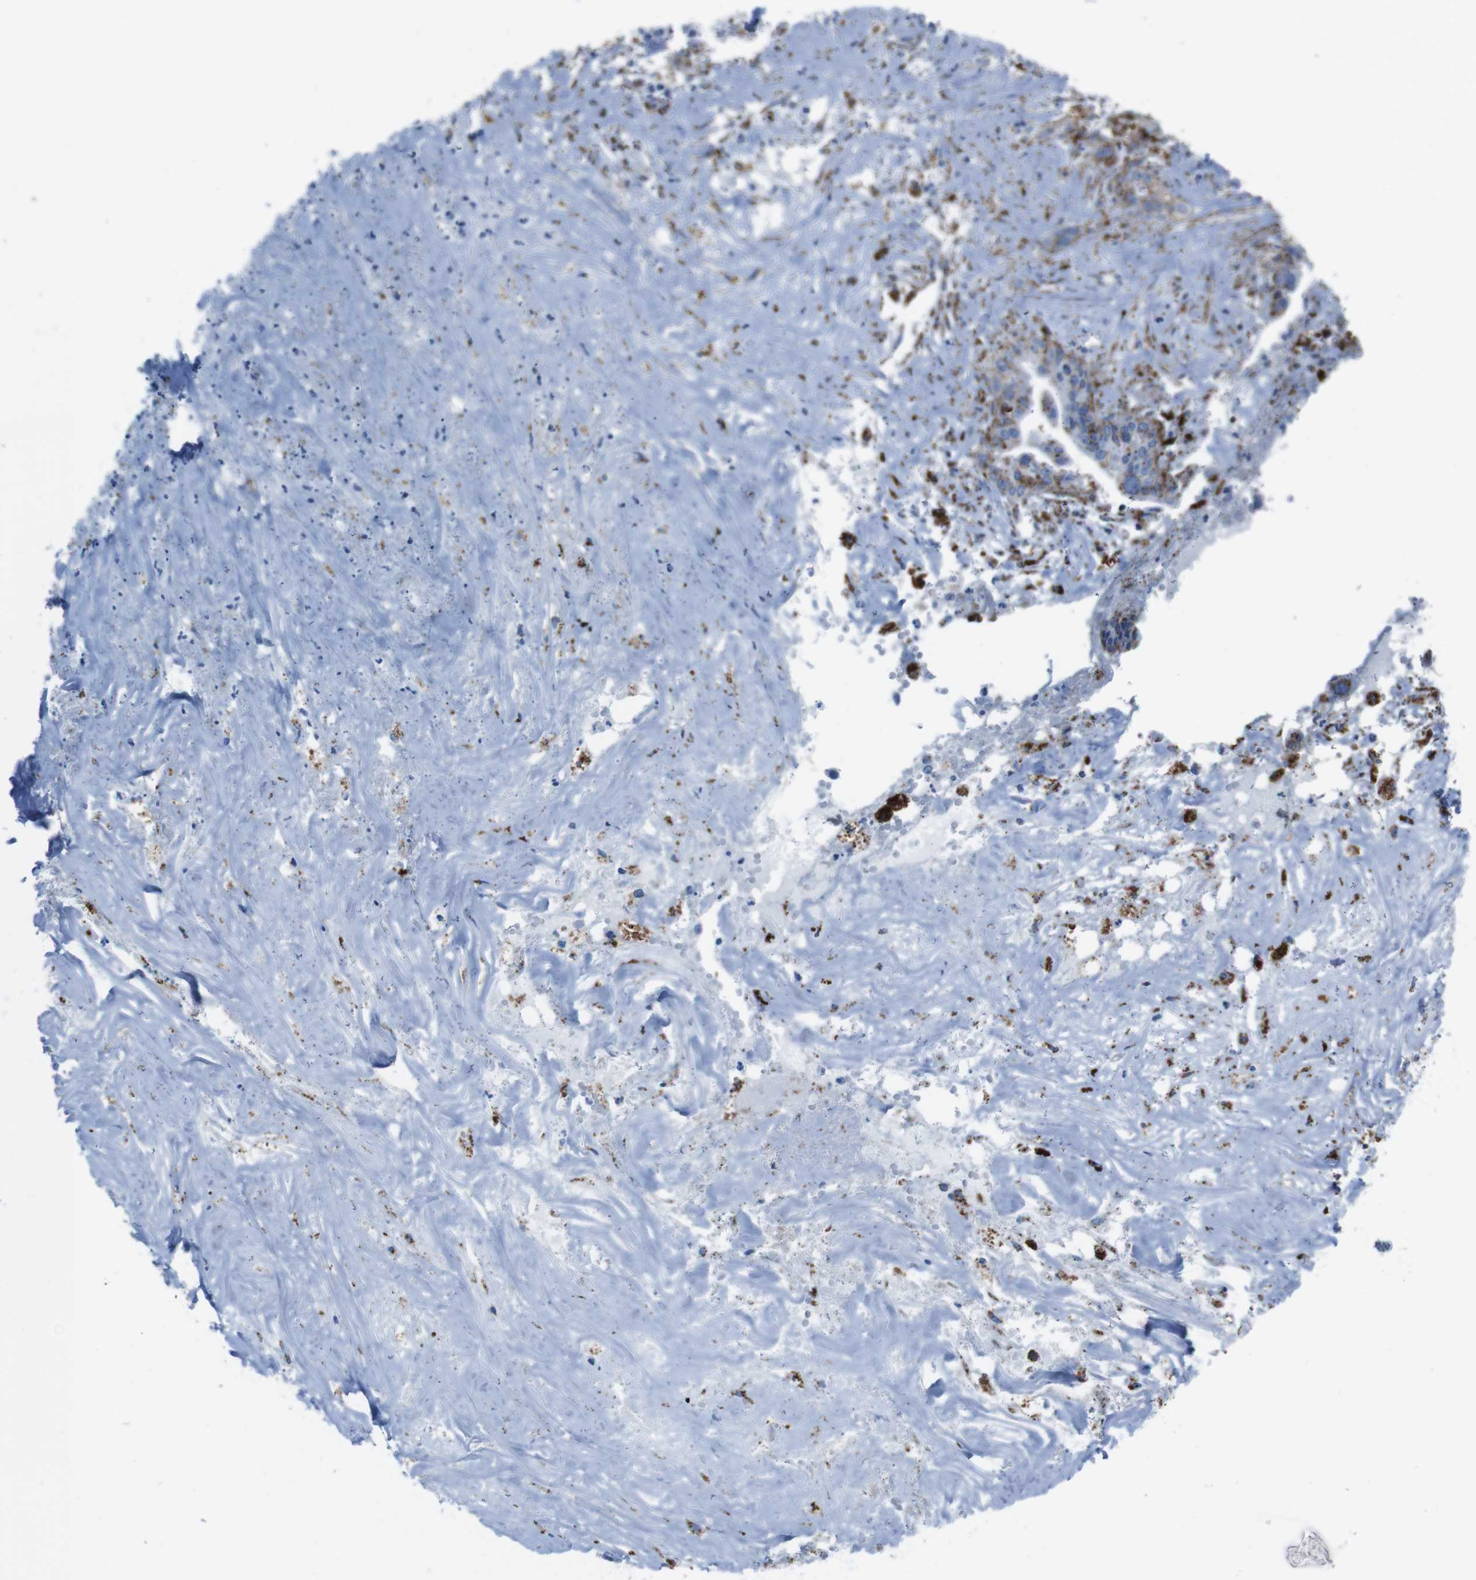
{"staining": {"intensity": "moderate", "quantity": ">75%", "location": "cytoplasmic/membranous"}, "tissue": "liver cancer", "cell_type": "Tumor cells", "image_type": "cancer", "snomed": [{"axis": "morphology", "description": "Cholangiocarcinoma"}, {"axis": "topography", "description": "Liver"}], "caption": "Liver cancer (cholangiocarcinoma) stained for a protein (brown) shows moderate cytoplasmic/membranous positive staining in approximately >75% of tumor cells.", "gene": "SCARB2", "patient": {"sex": "female", "age": 61}}